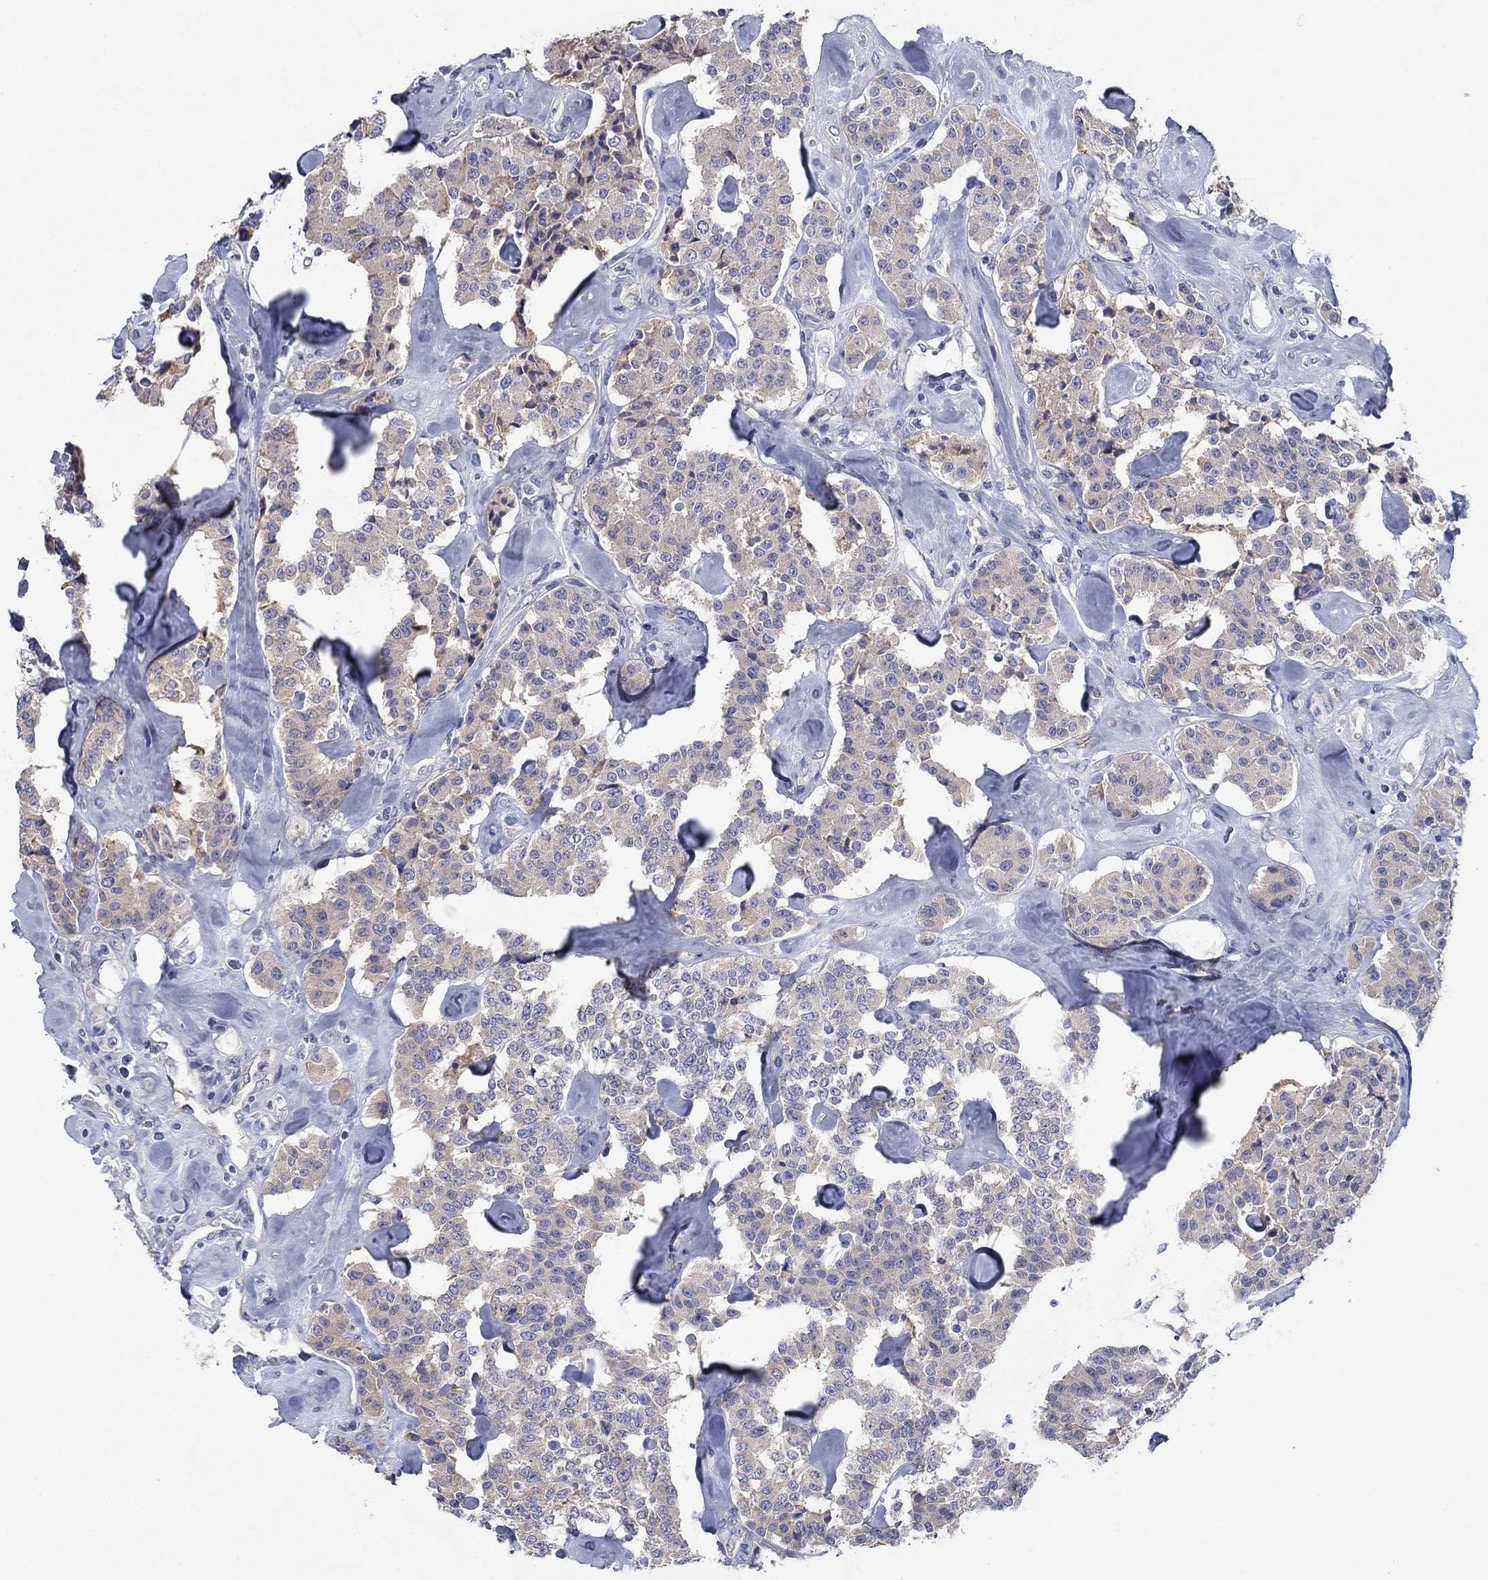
{"staining": {"intensity": "negative", "quantity": "none", "location": "none"}, "tissue": "carcinoid", "cell_type": "Tumor cells", "image_type": "cancer", "snomed": [{"axis": "morphology", "description": "Carcinoid, malignant, NOS"}, {"axis": "topography", "description": "Pancreas"}], "caption": "Tumor cells are negative for protein expression in human carcinoid.", "gene": "SULT2B1", "patient": {"sex": "male", "age": 41}}